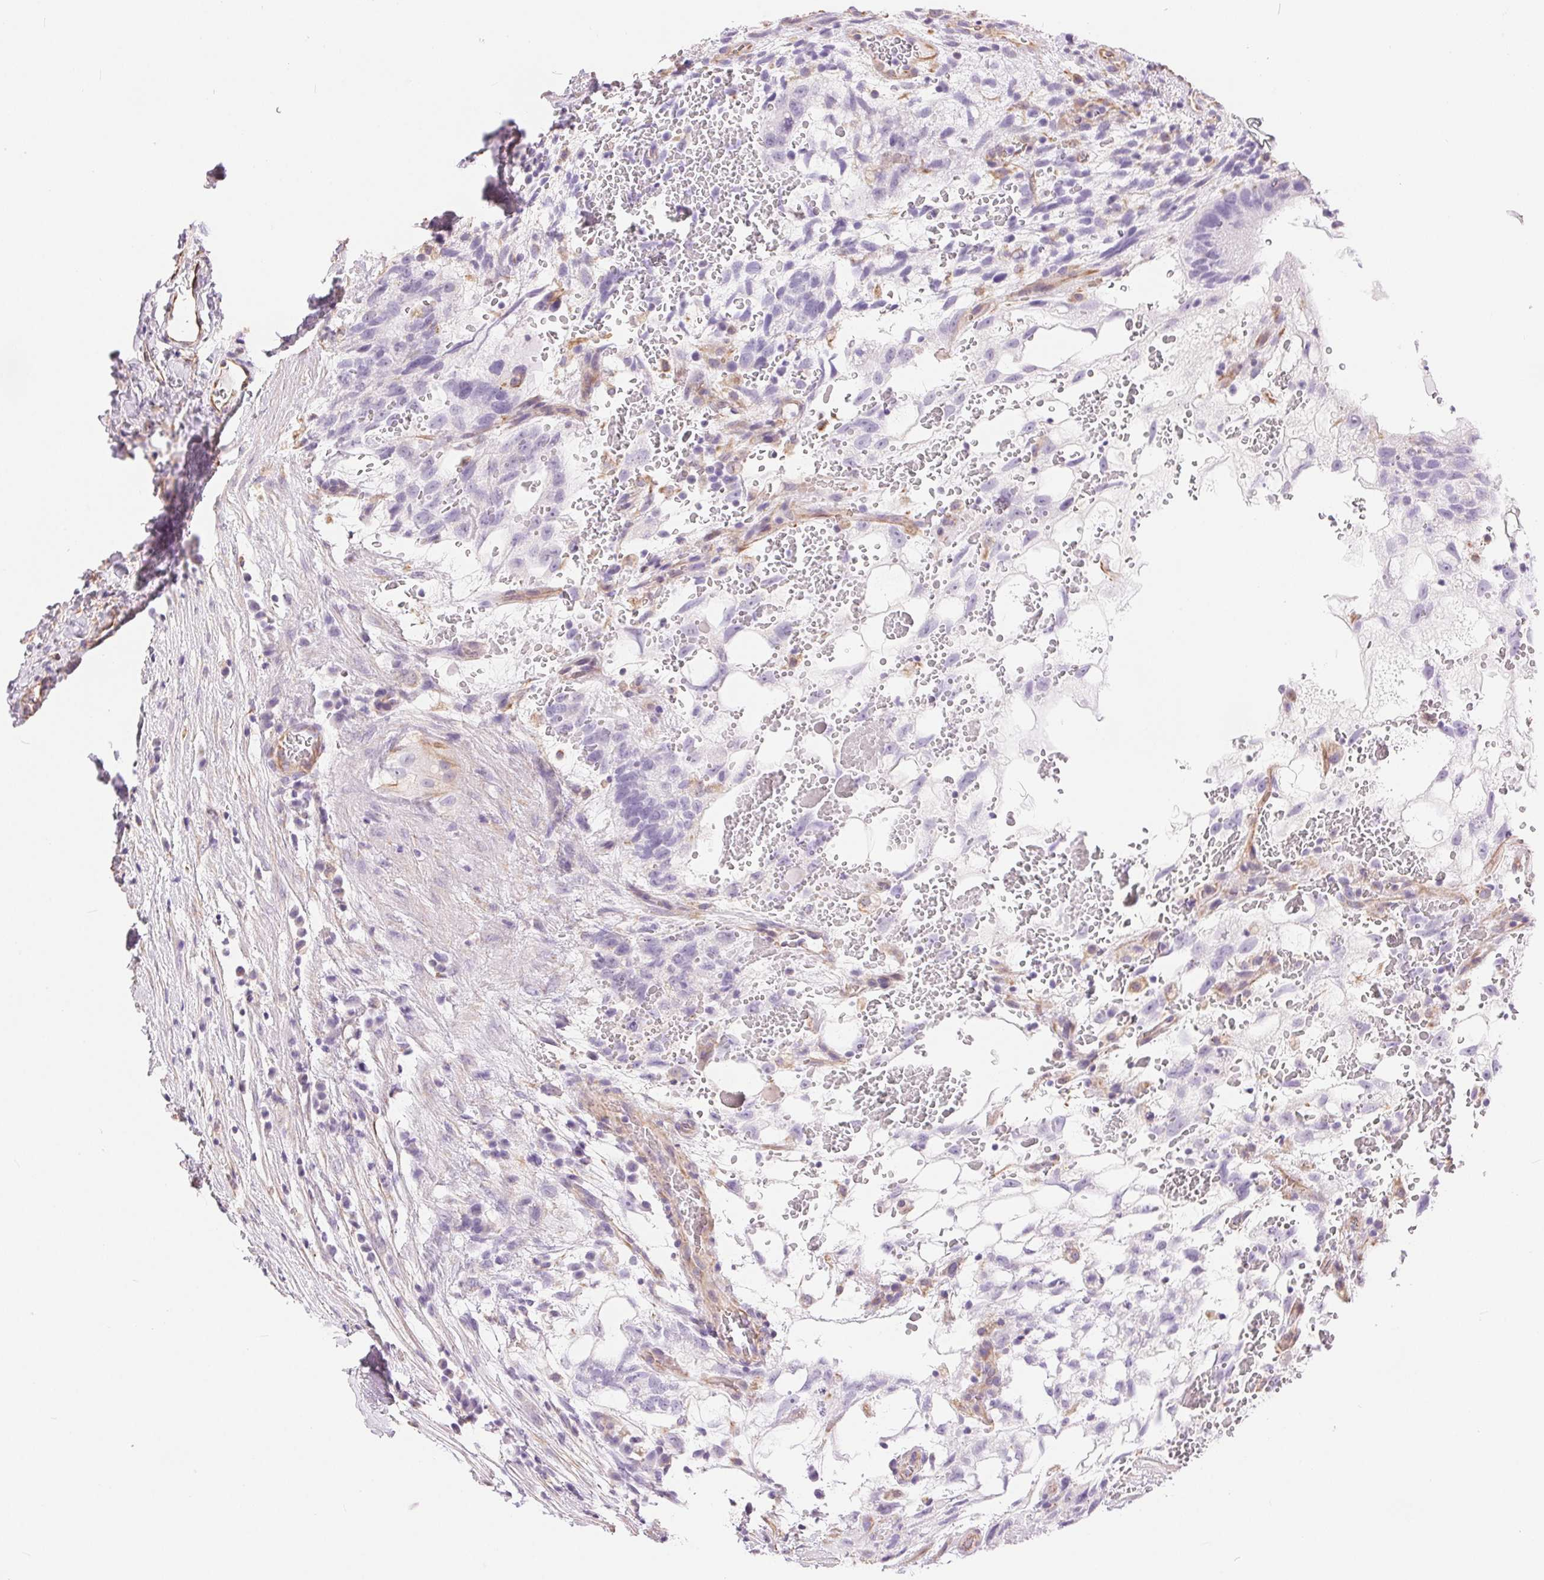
{"staining": {"intensity": "negative", "quantity": "none", "location": "none"}, "tissue": "testis cancer", "cell_type": "Tumor cells", "image_type": "cancer", "snomed": [{"axis": "morphology", "description": "Normal tissue, NOS"}, {"axis": "morphology", "description": "Carcinoma, Embryonal, NOS"}, {"axis": "topography", "description": "Testis"}], "caption": "Embryonal carcinoma (testis) was stained to show a protein in brown. There is no significant staining in tumor cells. (DAB (3,3'-diaminobenzidine) immunohistochemistry, high magnification).", "gene": "GFAP", "patient": {"sex": "male", "age": 32}}